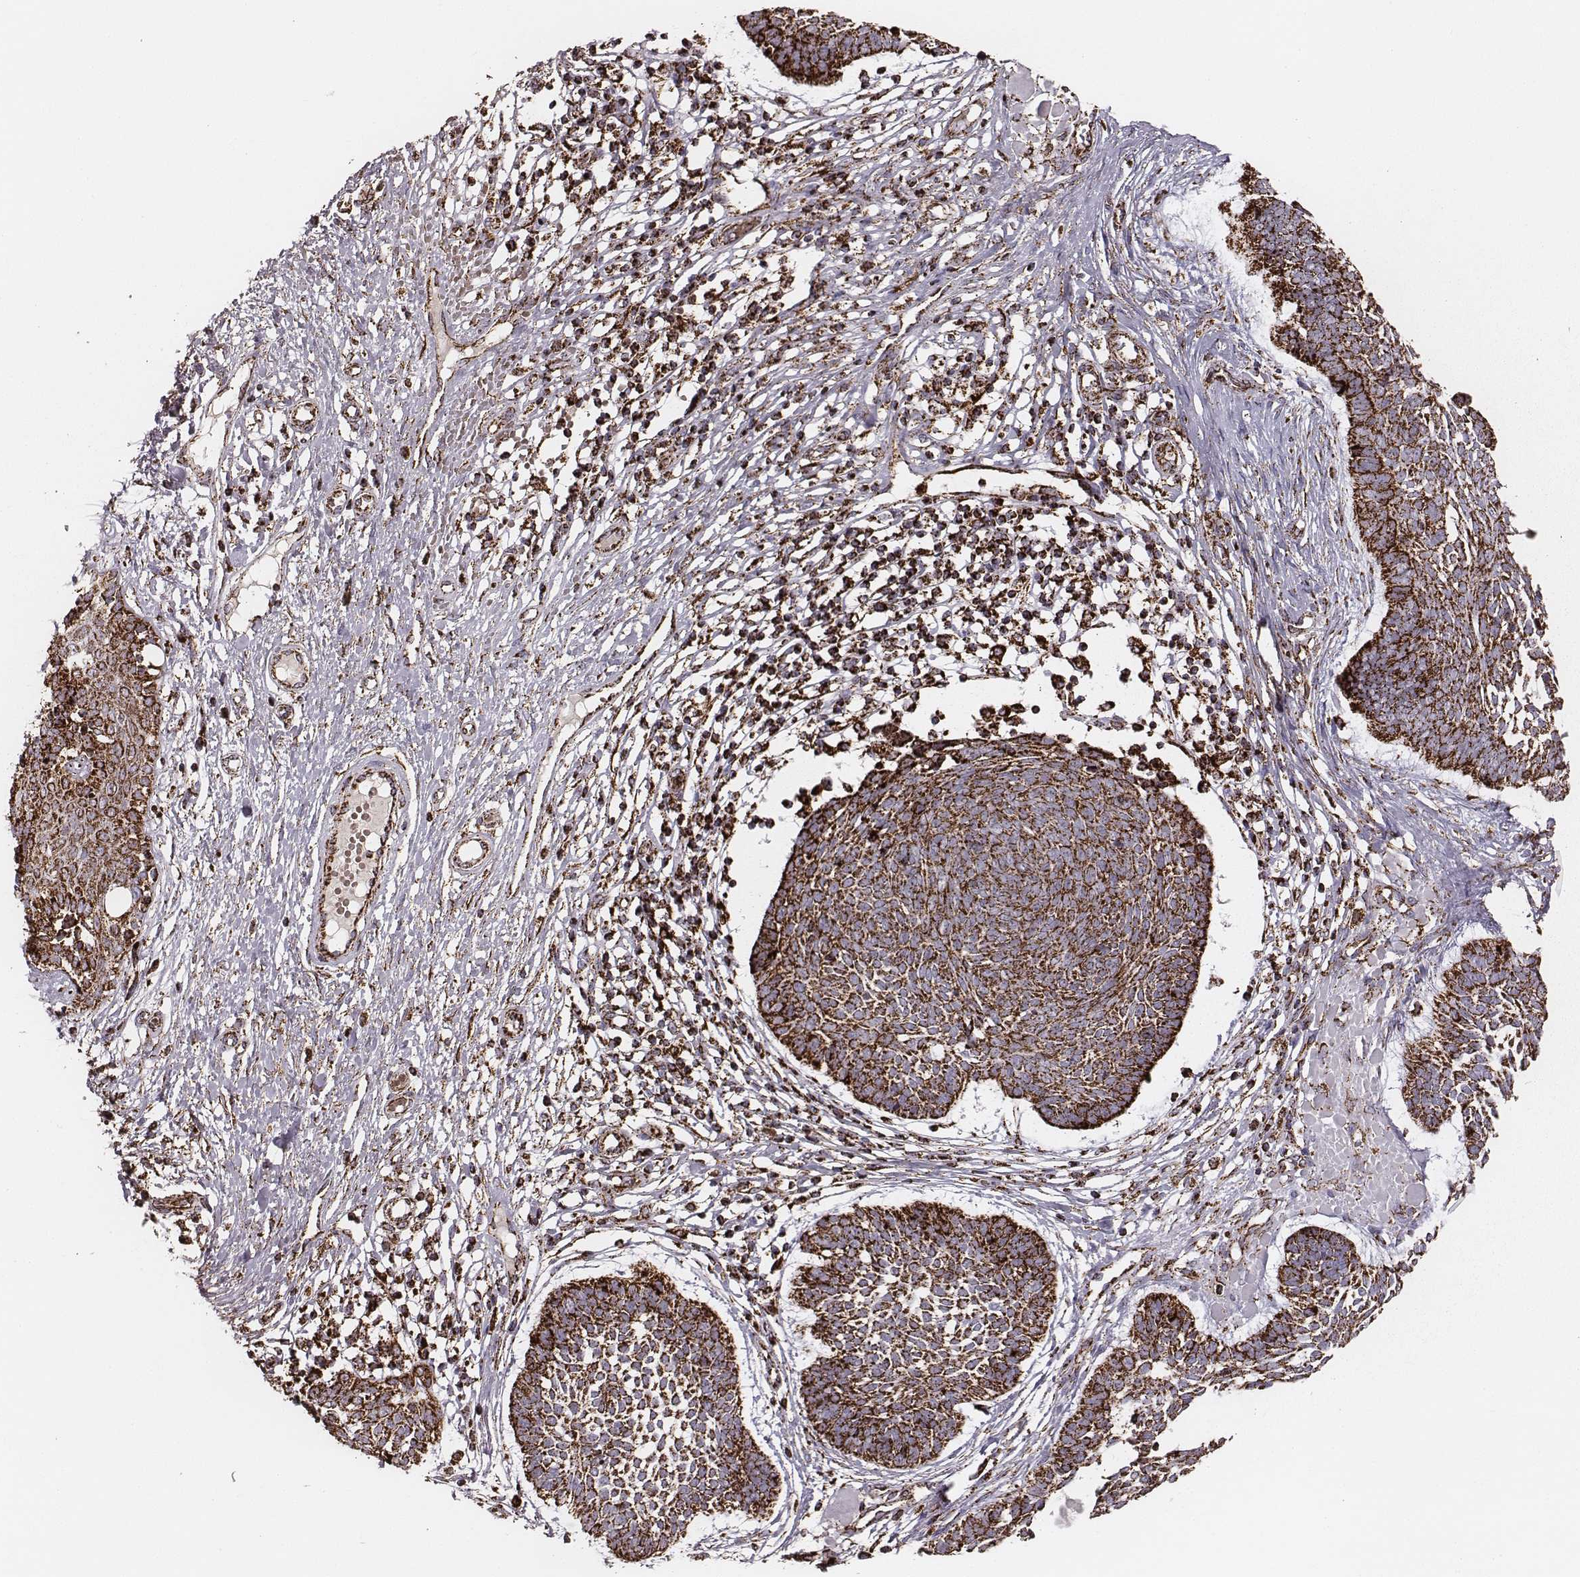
{"staining": {"intensity": "strong", "quantity": ">75%", "location": "cytoplasmic/membranous"}, "tissue": "skin cancer", "cell_type": "Tumor cells", "image_type": "cancer", "snomed": [{"axis": "morphology", "description": "Basal cell carcinoma"}, {"axis": "topography", "description": "Skin"}], "caption": "IHC staining of skin cancer (basal cell carcinoma), which exhibits high levels of strong cytoplasmic/membranous staining in about >75% of tumor cells indicating strong cytoplasmic/membranous protein positivity. The staining was performed using DAB (brown) for protein detection and nuclei were counterstained in hematoxylin (blue).", "gene": "TUFM", "patient": {"sex": "male", "age": 85}}